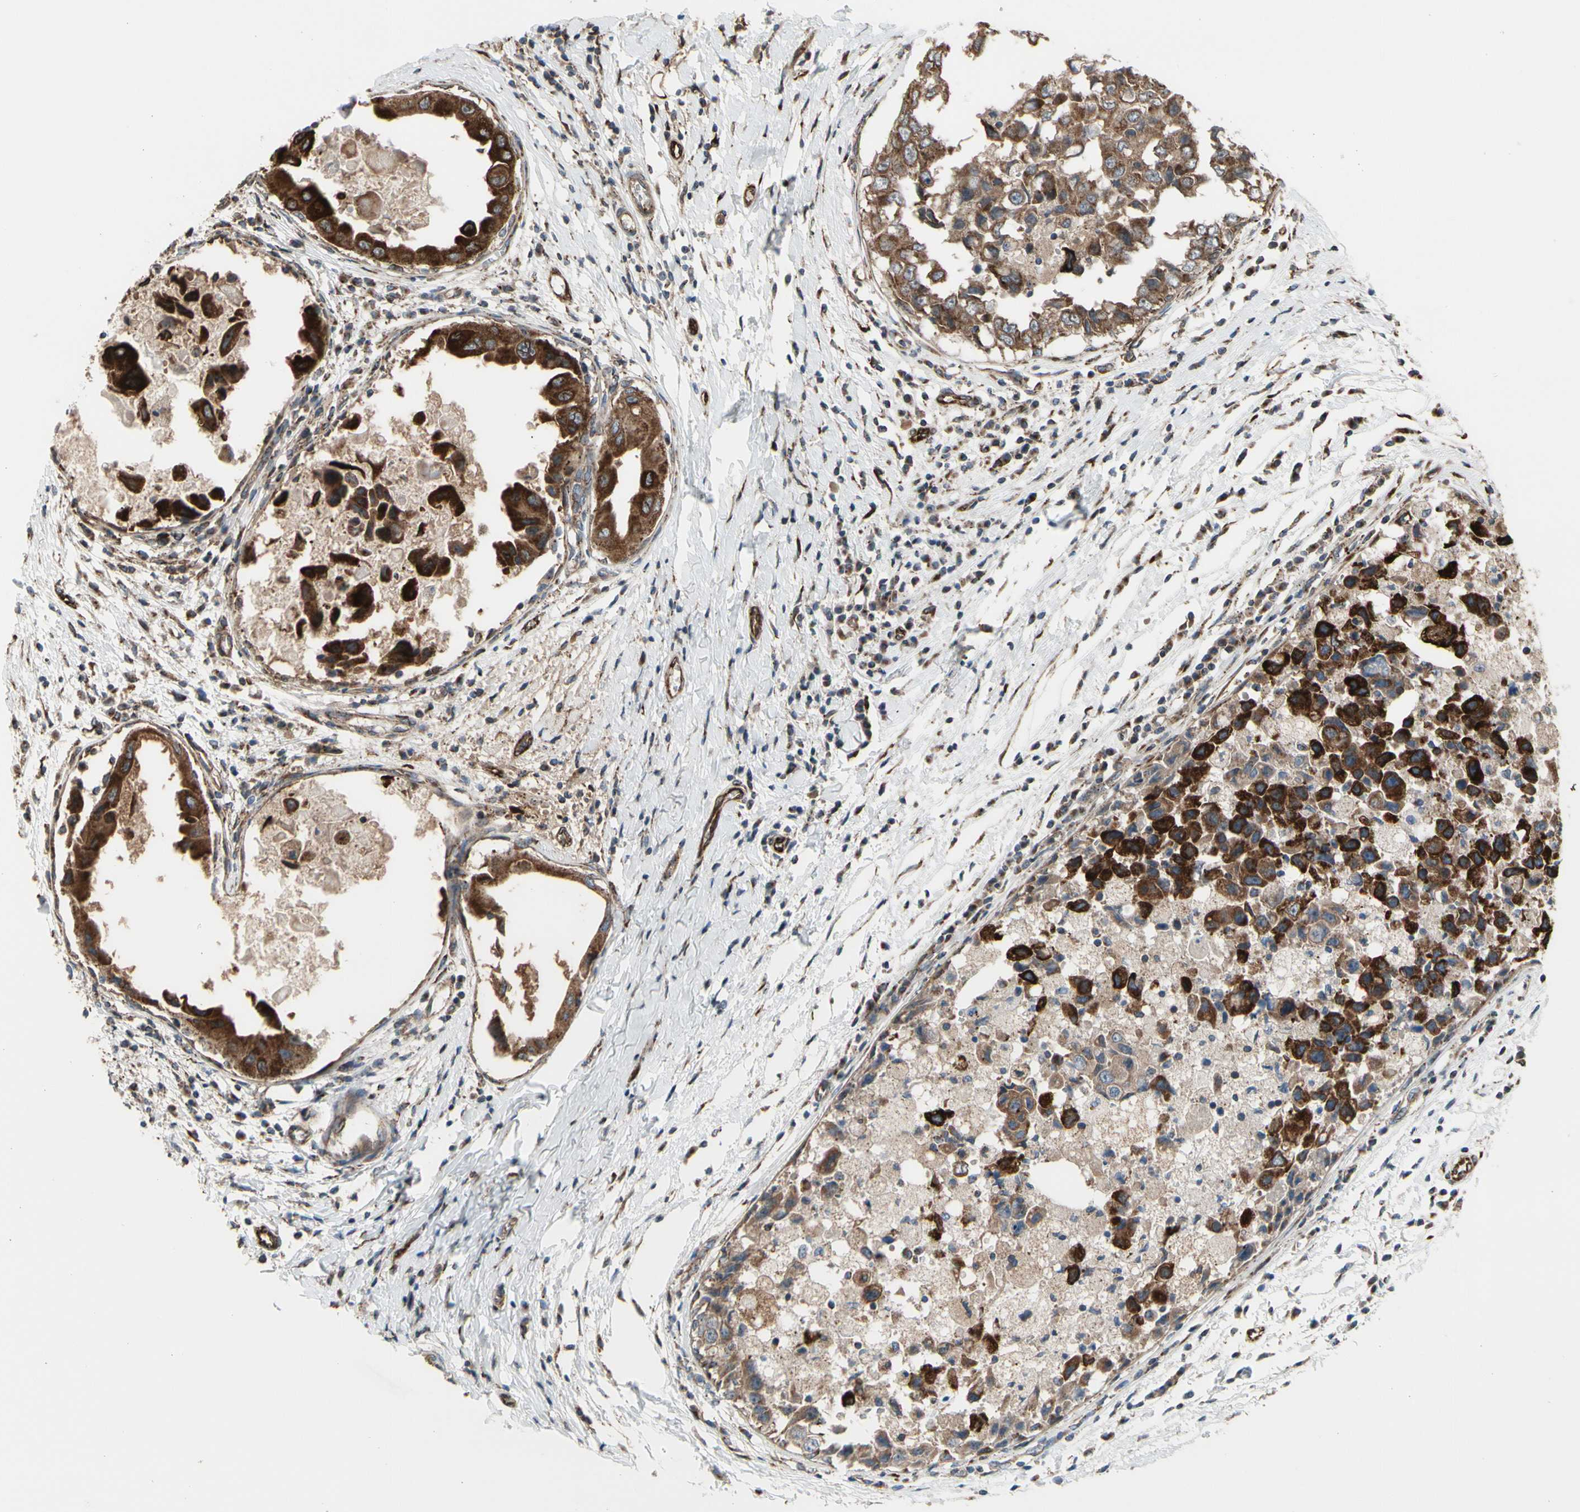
{"staining": {"intensity": "strong", "quantity": ">75%", "location": "cytoplasmic/membranous"}, "tissue": "breast cancer", "cell_type": "Tumor cells", "image_type": "cancer", "snomed": [{"axis": "morphology", "description": "Duct carcinoma"}, {"axis": "topography", "description": "Breast"}], "caption": "Human breast cancer (infiltrating ductal carcinoma) stained with a brown dye shows strong cytoplasmic/membranous positive expression in about >75% of tumor cells.", "gene": "SLC39A9", "patient": {"sex": "female", "age": 27}}